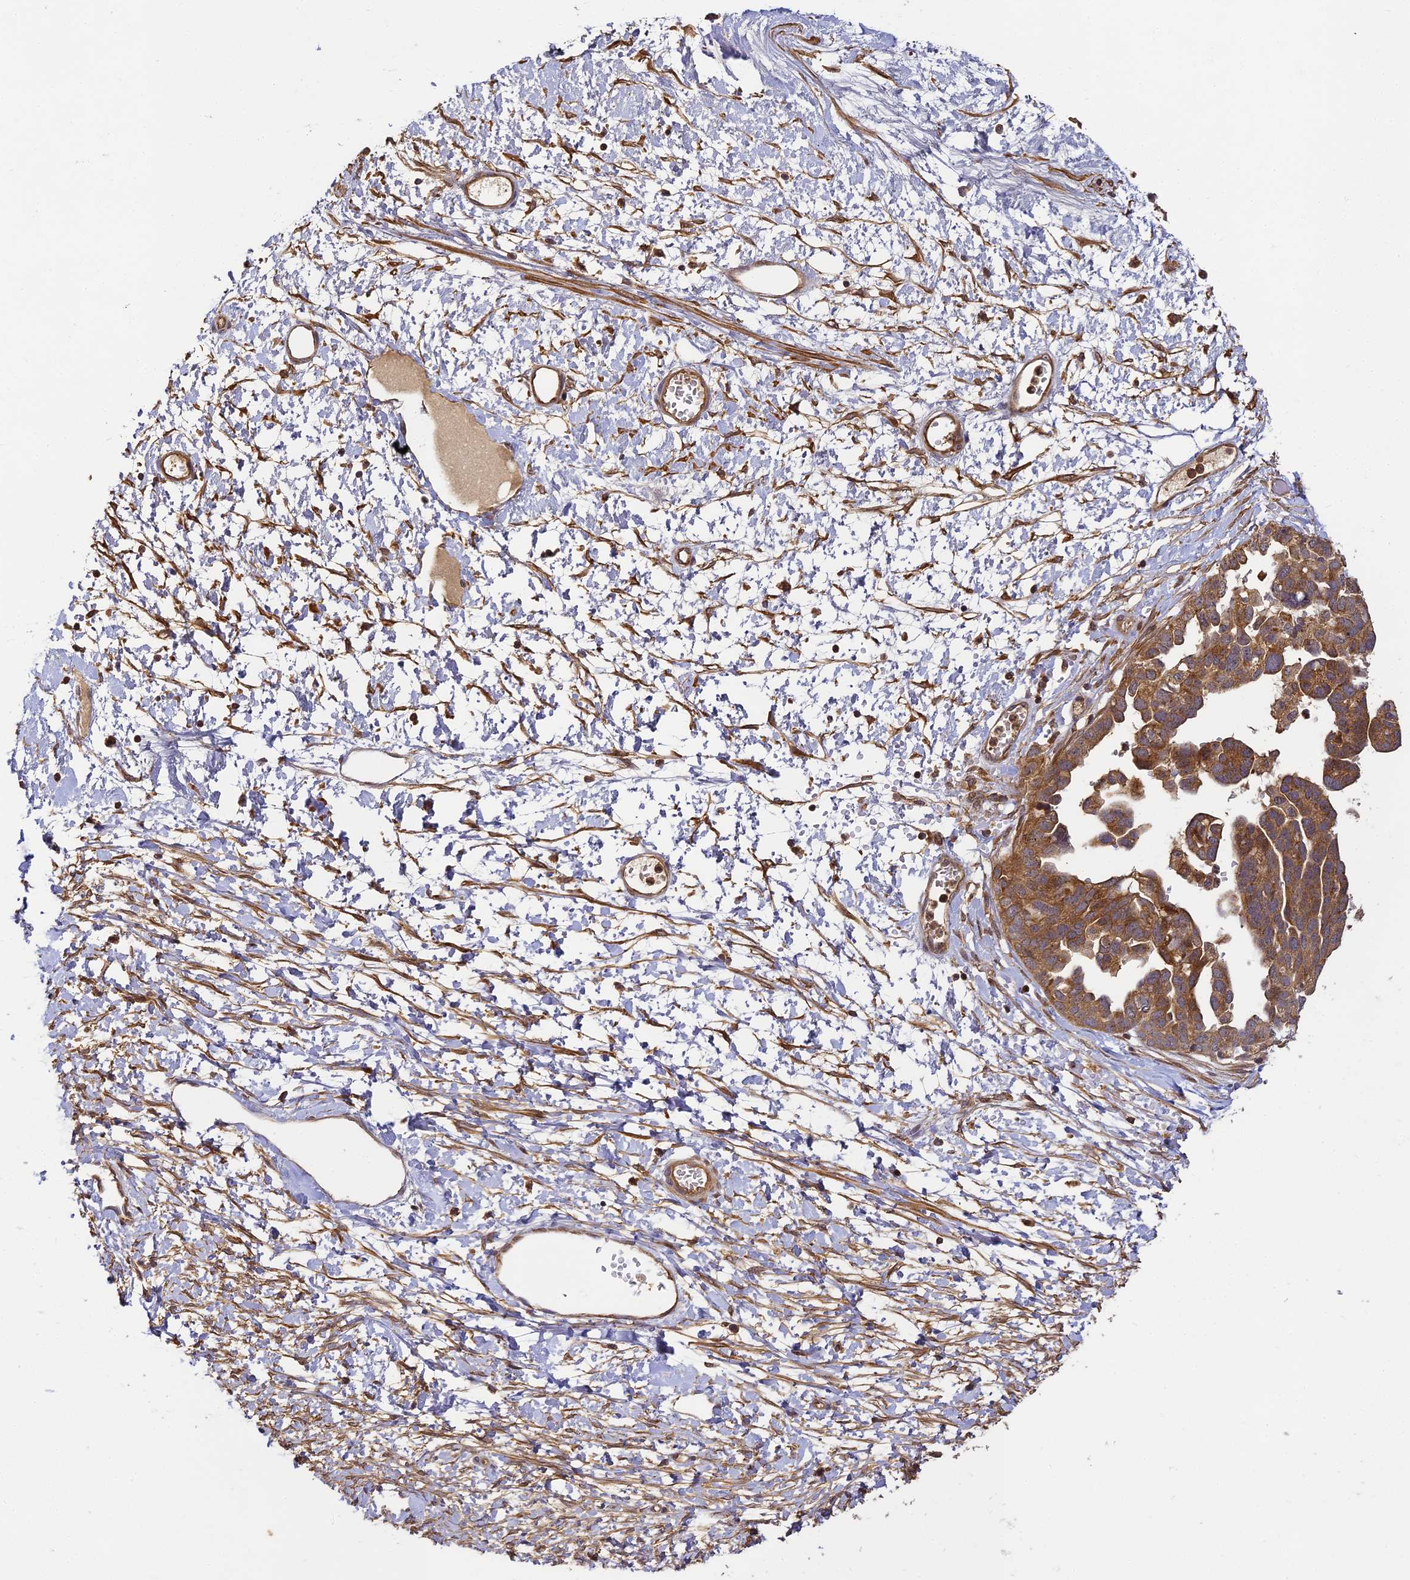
{"staining": {"intensity": "moderate", "quantity": ">75%", "location": "cytoplasmic/membranous"}, "tissue": "ovarian cancer", "cell_type": "Tumor cells", "image_type": "cancer", "snomed": [{"axis": "morphology", "description": "Cystadenocarcinoma, serous, NOS"}, {"axis": "topography", "description": "Ovary"}], "caption": "Moderate cytoplasmic/membranous protein positivity is appreciated in about >75% of tumor cells in serous cystadenocarcinoma (ovarian). The staining was performed using DAB (3,3'-diaminobenzidine), with brown indicating positive protein expression. Nuclei are stained blue with hematoxylin.", "gene": "ZNF443", "patient": {"sex": "female", "age": 54}}